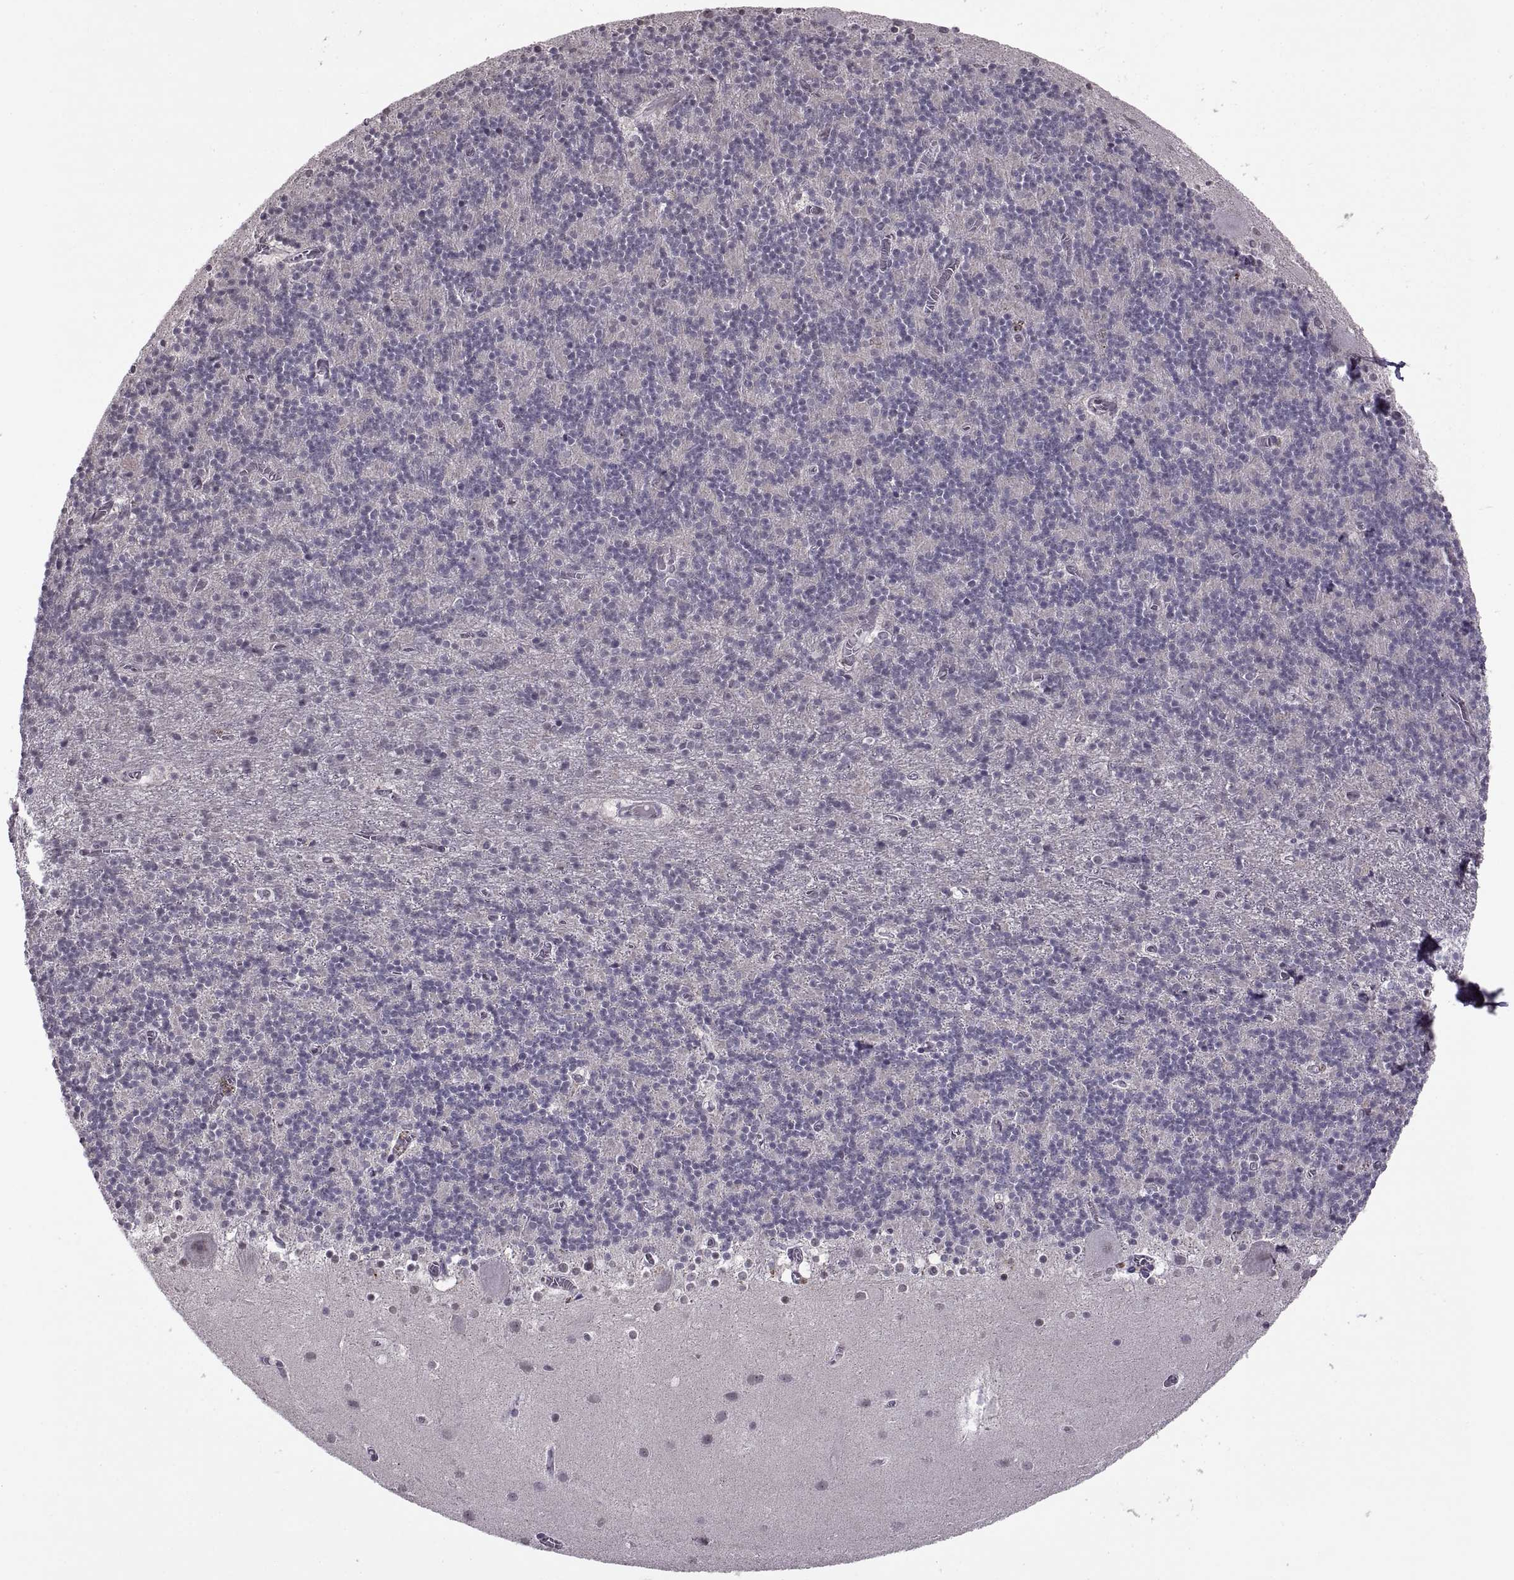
{"staining": {"intensity": "negative", "quantity": "none", "location": "none"}, "tissue": "cerebellum", "cell_type": "Cells in granular layer", "image_type": "normal", "snomed": [{"axis": "morphology", "description": "Normal tissue, NOS"}, {"axis": "topography", "description": "Cerebellum"}], "caption": "Immunohistochemistry histopathology image of benign human cerebellum stained for a protein (brown), which reveals no positivity in cells in granular layer.", "gene": "OTP", "patient": {"sex": "male", "age": 70}}